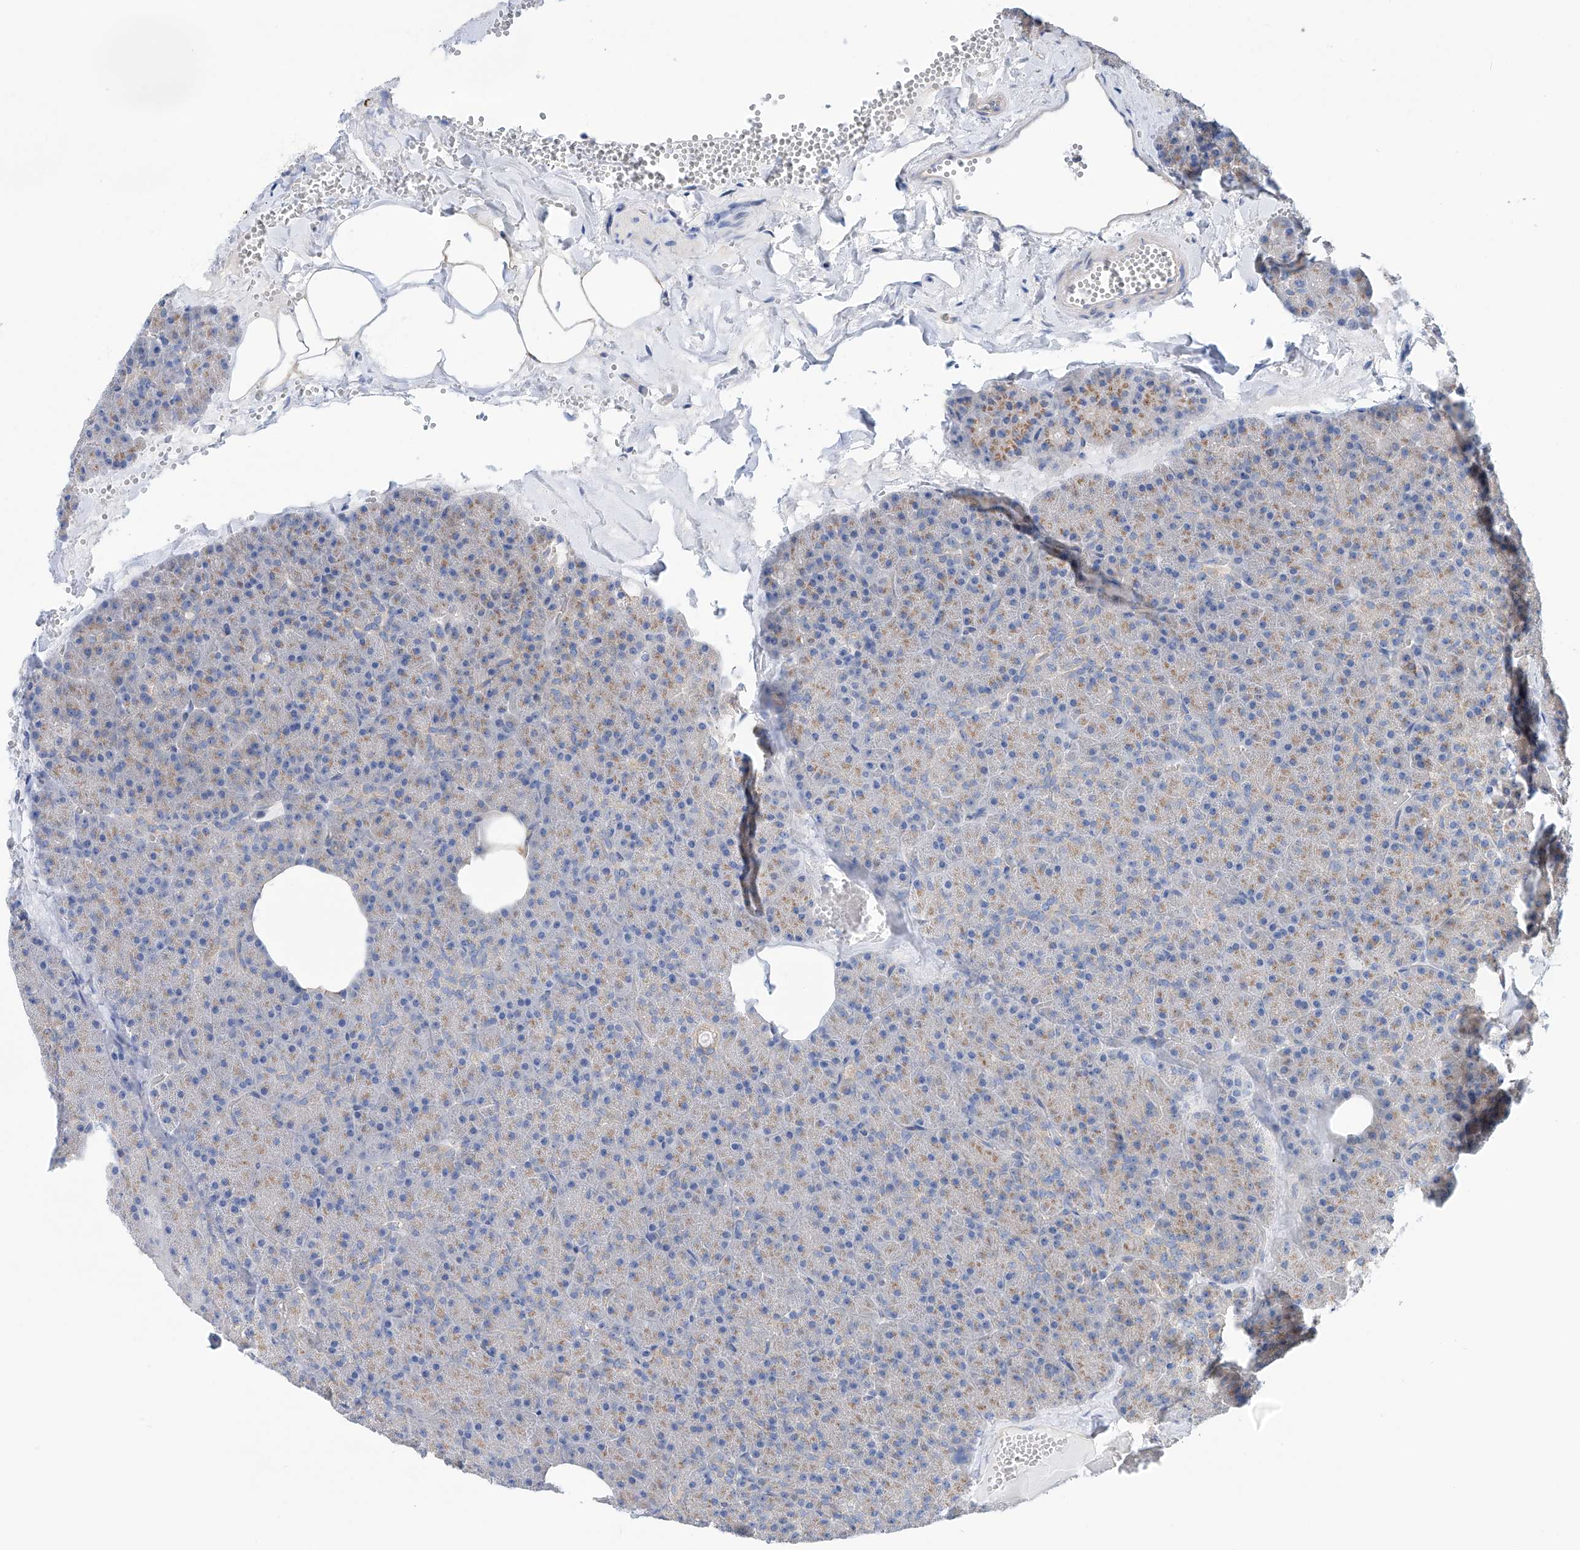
{"staining": {"intensity": "weak", "quantity": "25%-75%", "location": "cytoplasmic/membranous"}, "tissue": "pancreas", "cell_type": "Exocrine glandular cells", "image_type": "normal", "snomed": [{"axis": "morphology", "description": "Normal tissue, NOS"}, {"axis": "morphology", "description": "Carcinoid, malignant, NOS"}, {"axis": "topography", "description": "Pancreas"}], "caption": "Human pancreas stained with a brown dye displays weak cytoplasmic/membranous positive positivity in approximately 25%-75% of exocrine glandular cells.", "gene": "SLC22A7", "patient": {"sex": "female", "age": 35}}